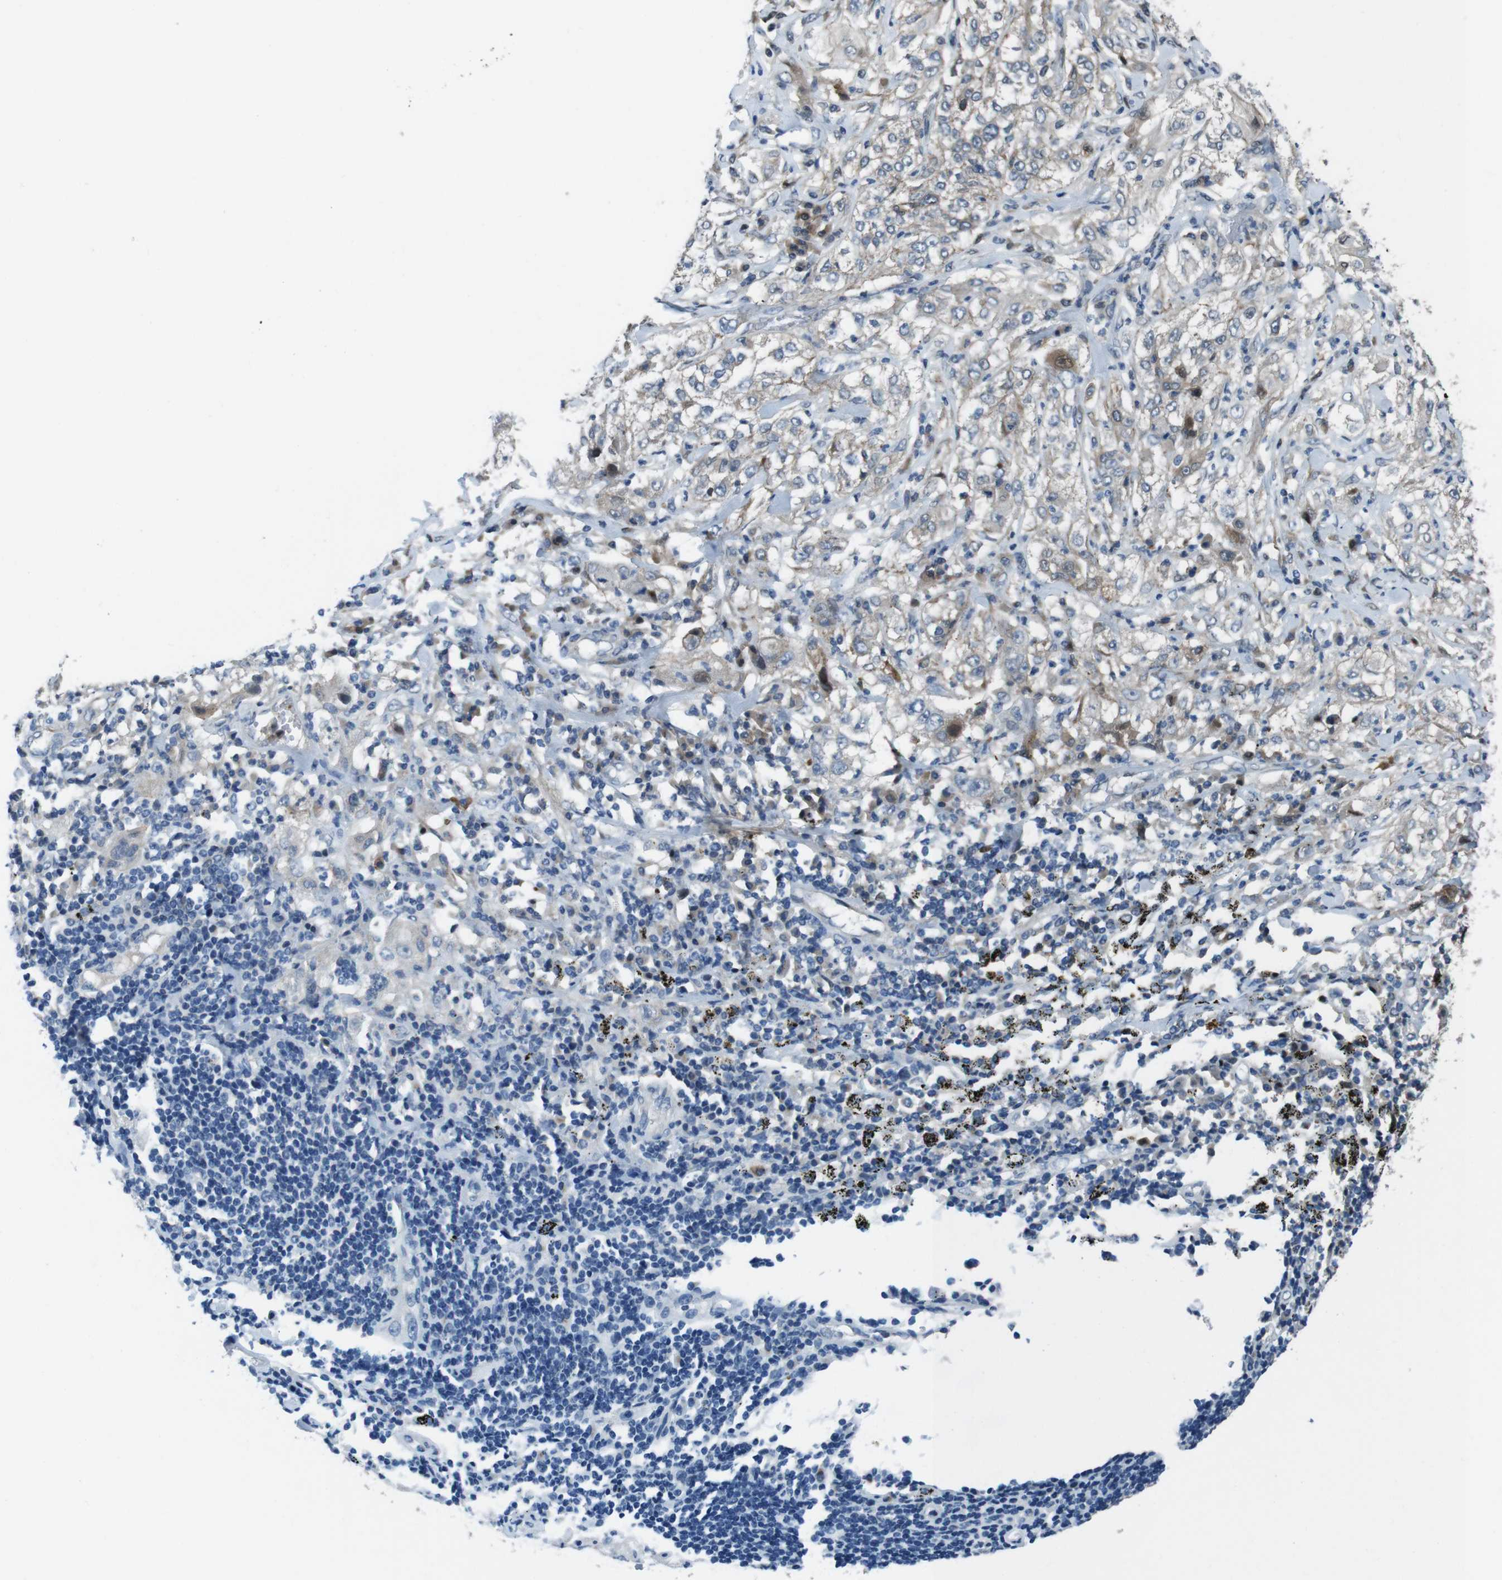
{"staining": {"intensity": "weak", "quantity": ">75%", "location": "cytoplasmic/membranous"}, "tissue": "lung cancer", "cell_type": "Tumor cells", "image_type": "cancer", "snomed": [{"axis": "morphology", "description": "Inflammation, NOS"}, {"axis": "morphology", "description": "Squamous cell carcinoma, NOS"}, {"axis": "topography", "description": "Lymph node"}, {"axis": "topography", "description": "Soft tissue"}, {"axis": "topography", "description": "Lung"}], "caption": "Protein staining by IHC shows weak cytoplasmic/membranous expression in about >75% of tumor cells in squamous cell carcinoma (lung).", "gene": "LRP5", "patient": {"sex": "male", "age": 66}}